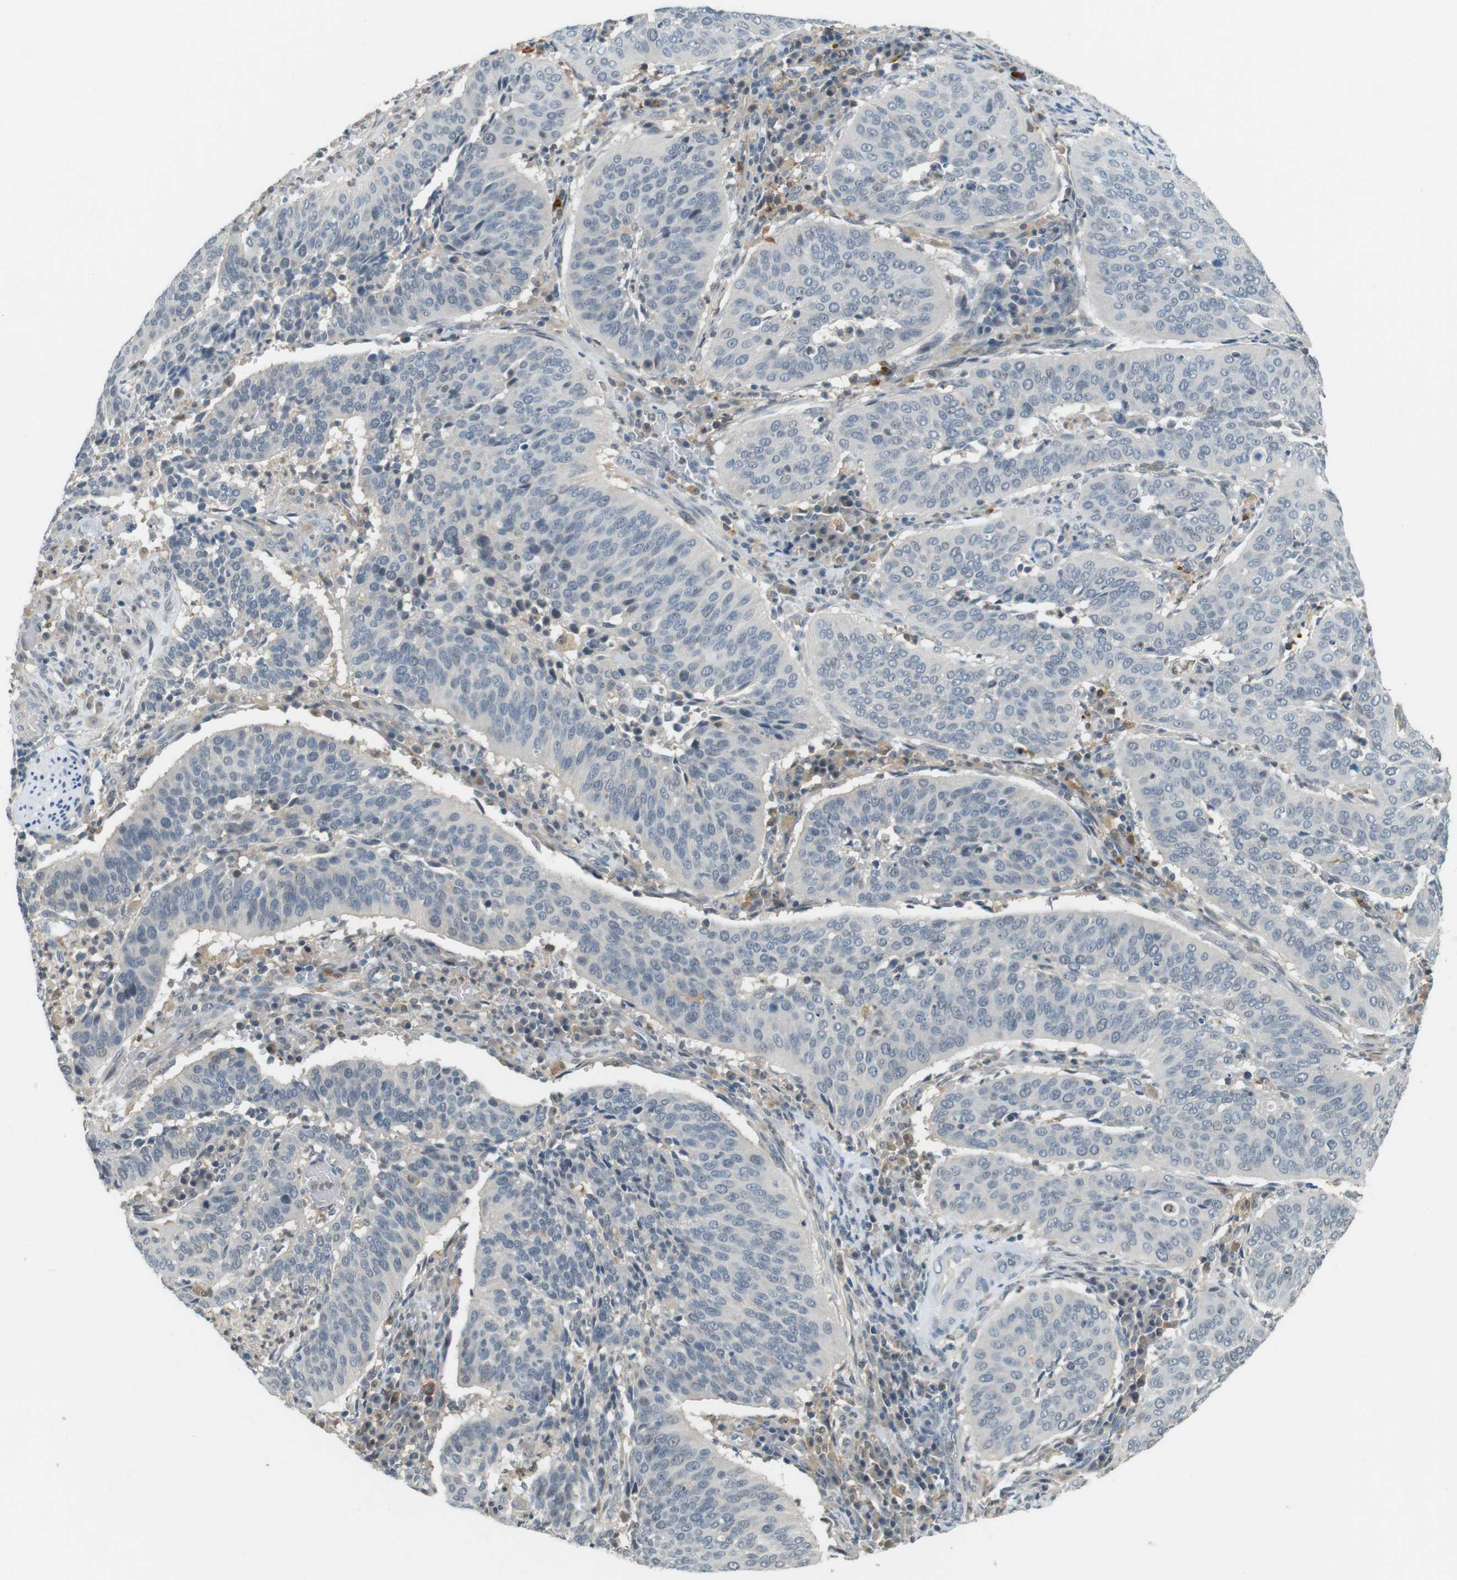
{"staining": {"intensity": "negative", "quantity": "none", "location": "none"}, "tissue": "cervical cancer", "cell_type": "Tumor cells", "image_type": "cancer", "snomed": [{"axis": "morphology", "description": "Normal tissue, NOS"}, {"axis": "morphology", "description": "Squamous cell carcinoma, NOS"}, {"axis": "topography", "description": "Cervix"}], "caption": "Squamous cell carcinoma (cervical) stained for a protein using immunohistochemistry exhibits no staining tumor cells.", "gene": "CDK14", "patient": {"sex": "female", "age": 39}}